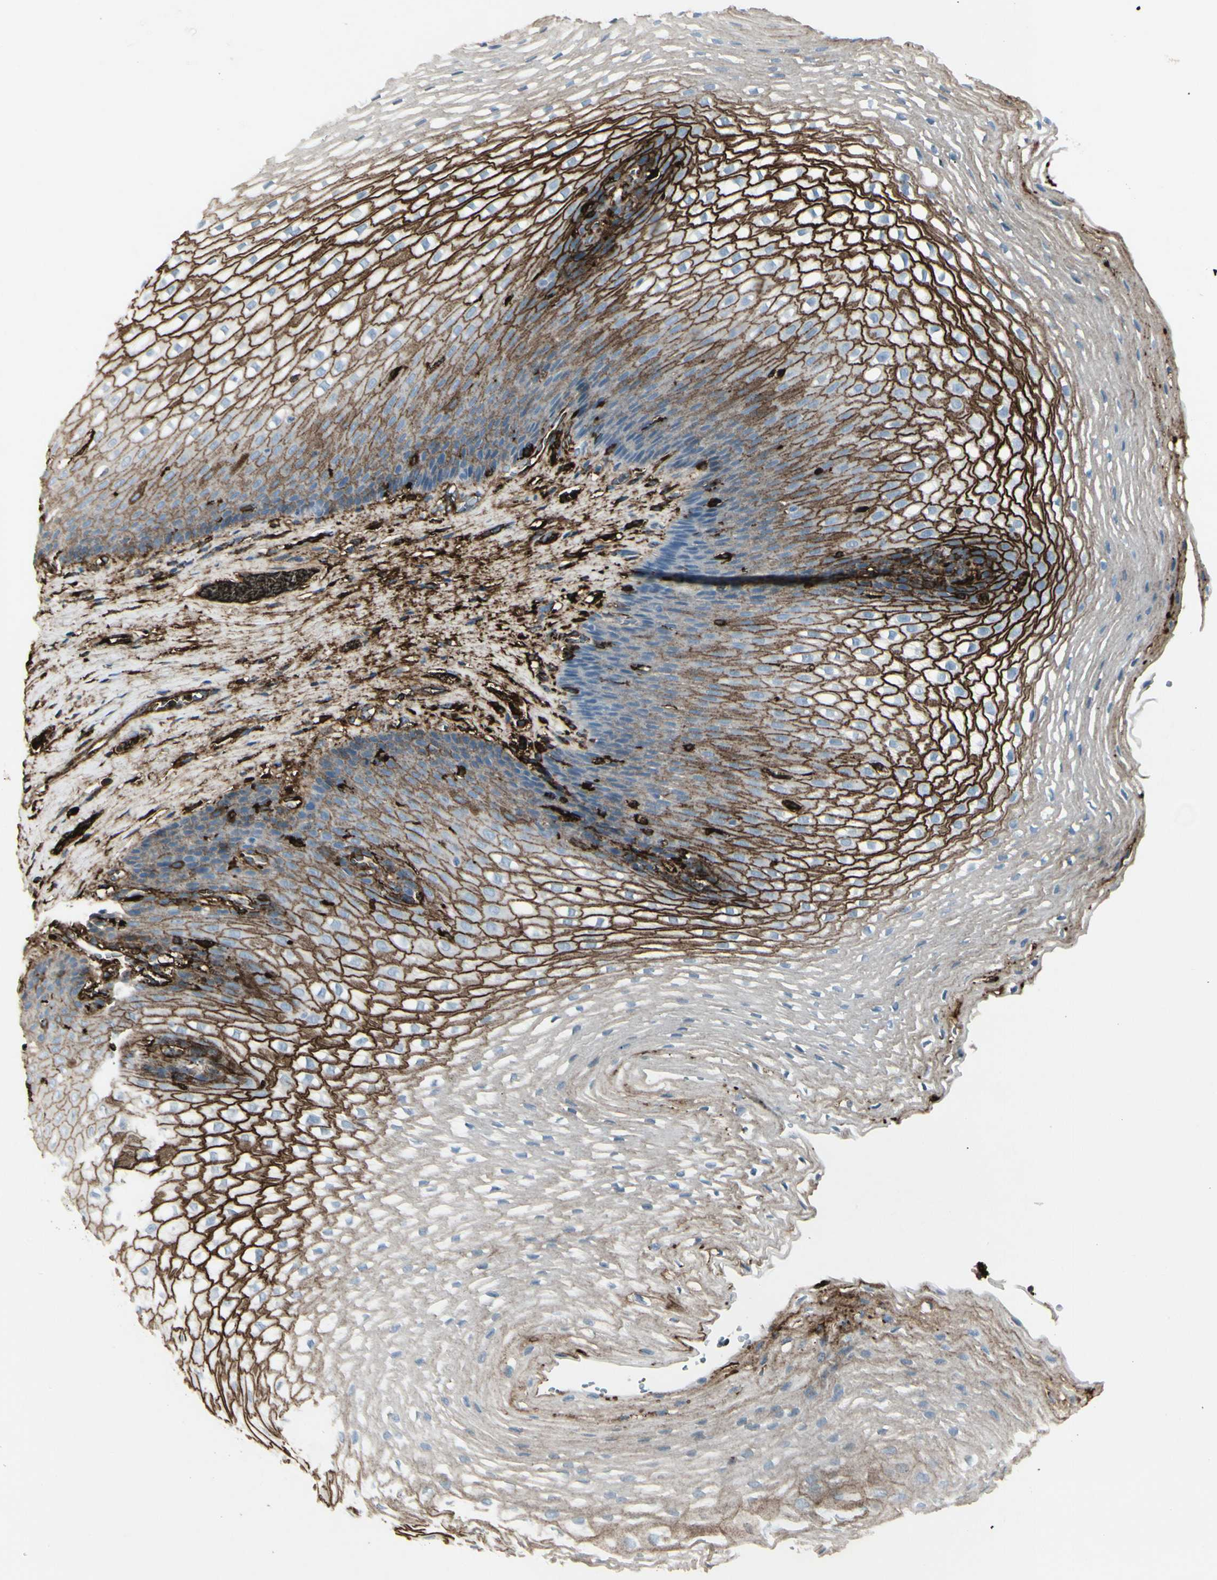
{"staining": {"intensity": "strong", "quantity": "25%-75%", "location": "cytoplasmic/membranous"}, "tissue": "esophagus", "cell_type": "Squamous epithelial cells", "image_type": "normal", "snomed": [{"axis": "morphology", "description": "Normal tissue, NOS"}, {"axis": "topography", "description": "Esophagus"}], "caption": "Protein expression by immunohistochemistry (IHC) displays strong cytoplasmic/membranous expression in about 25%-75% of squamous epithelial cells in normal esophagus.", "gene": "IGHG1", "patient": {"sex": "male", "age": 48}}